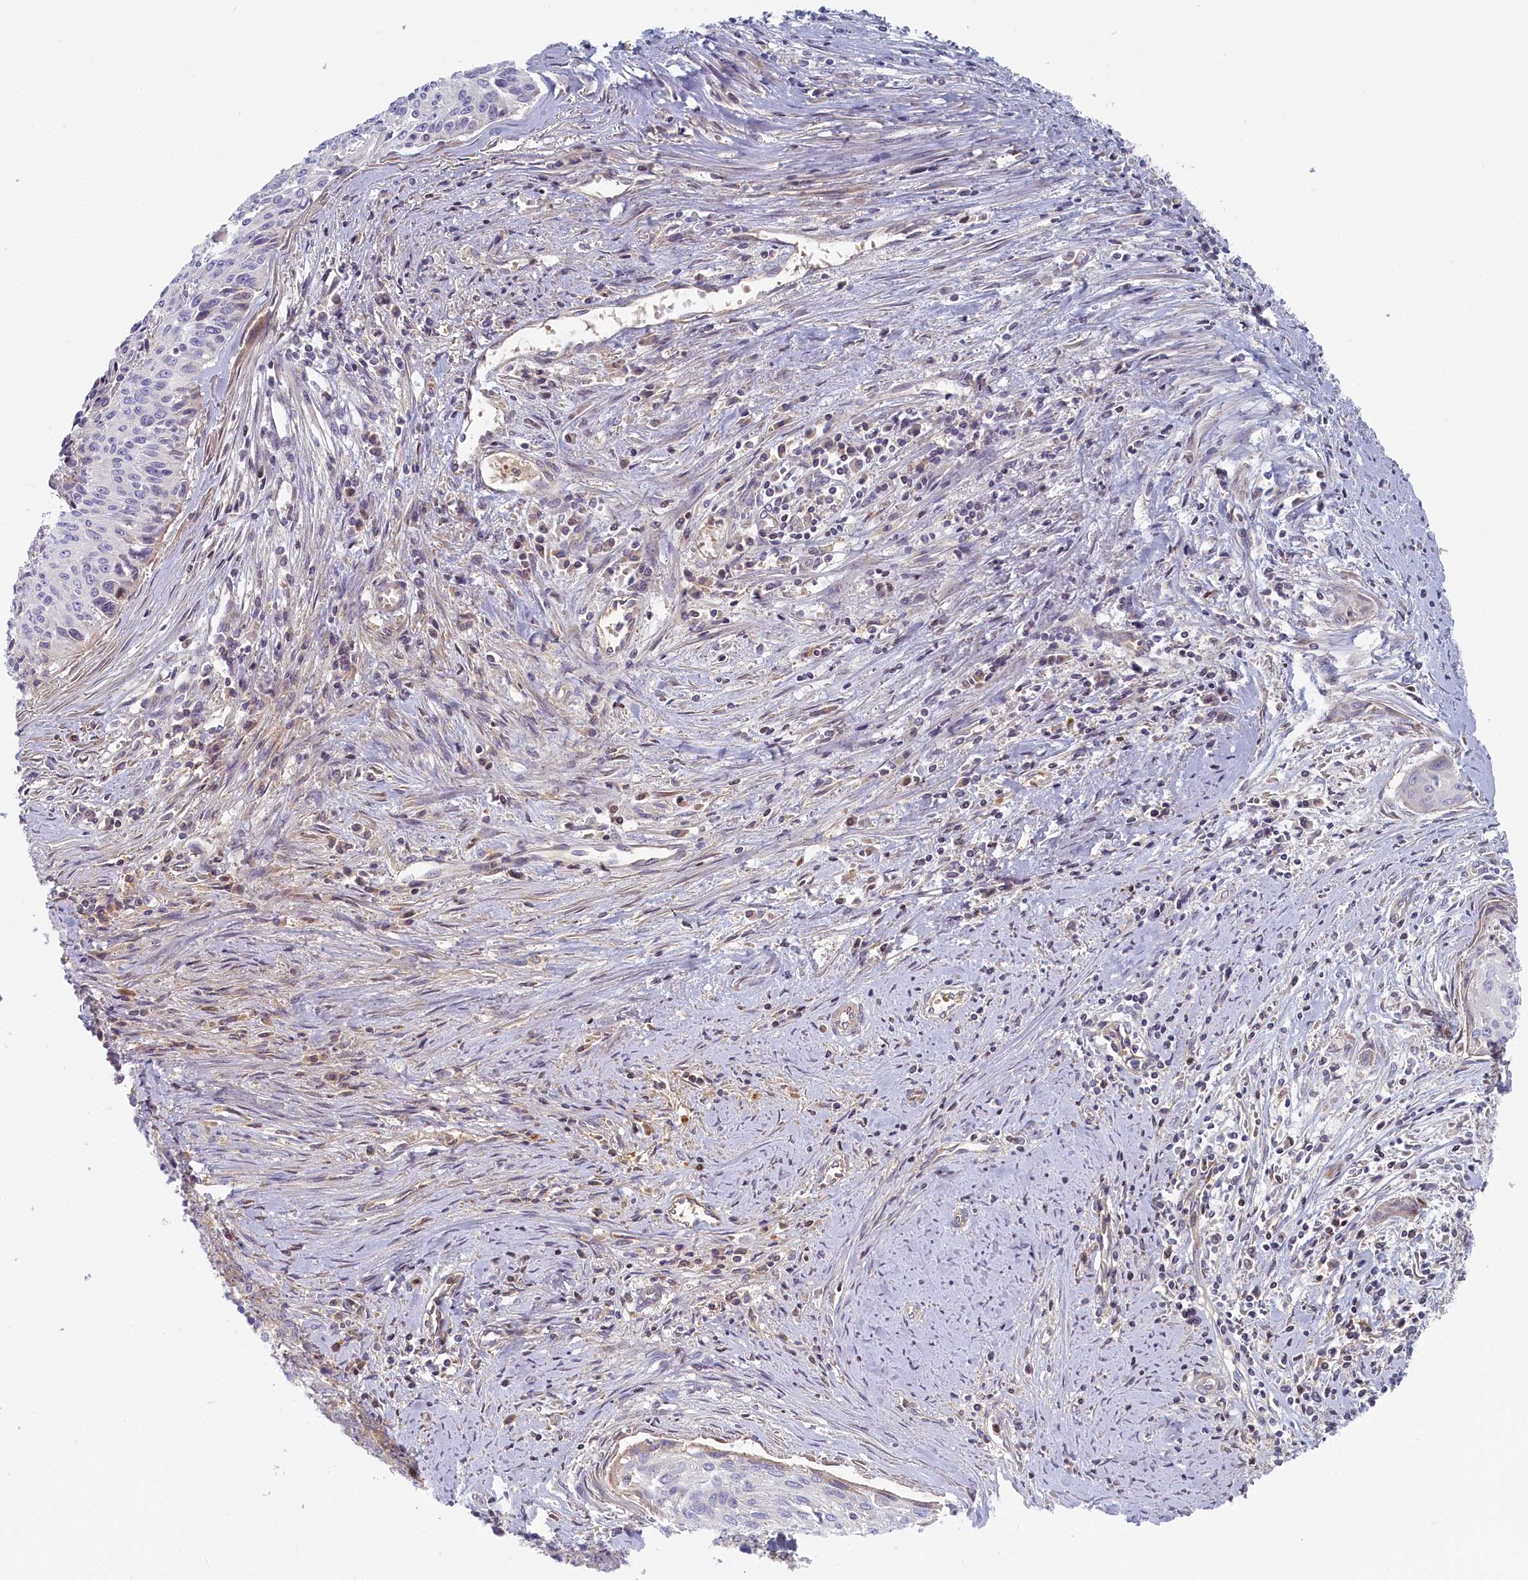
{"staining": {"intensity": "negative", "quantity": "none", "location": "none"}, "tissue": "cervical cancer", "cell_type": "Tumor cells", "image_type": "cancer", "snomed": [{"axis": "morphology", "description": "Squamous cell carcinoma, NOS"}, {"axis": "topography", "description": "Cervix"}], "caption": "Immunohistochemistry (IHC) image of cervical cancer (squamous cell carcinoma) stained for a protein (brown), which shows no positivity in tumor cells.", "gene": "STX16", "patient": {"sex": "female", "age": 55}}